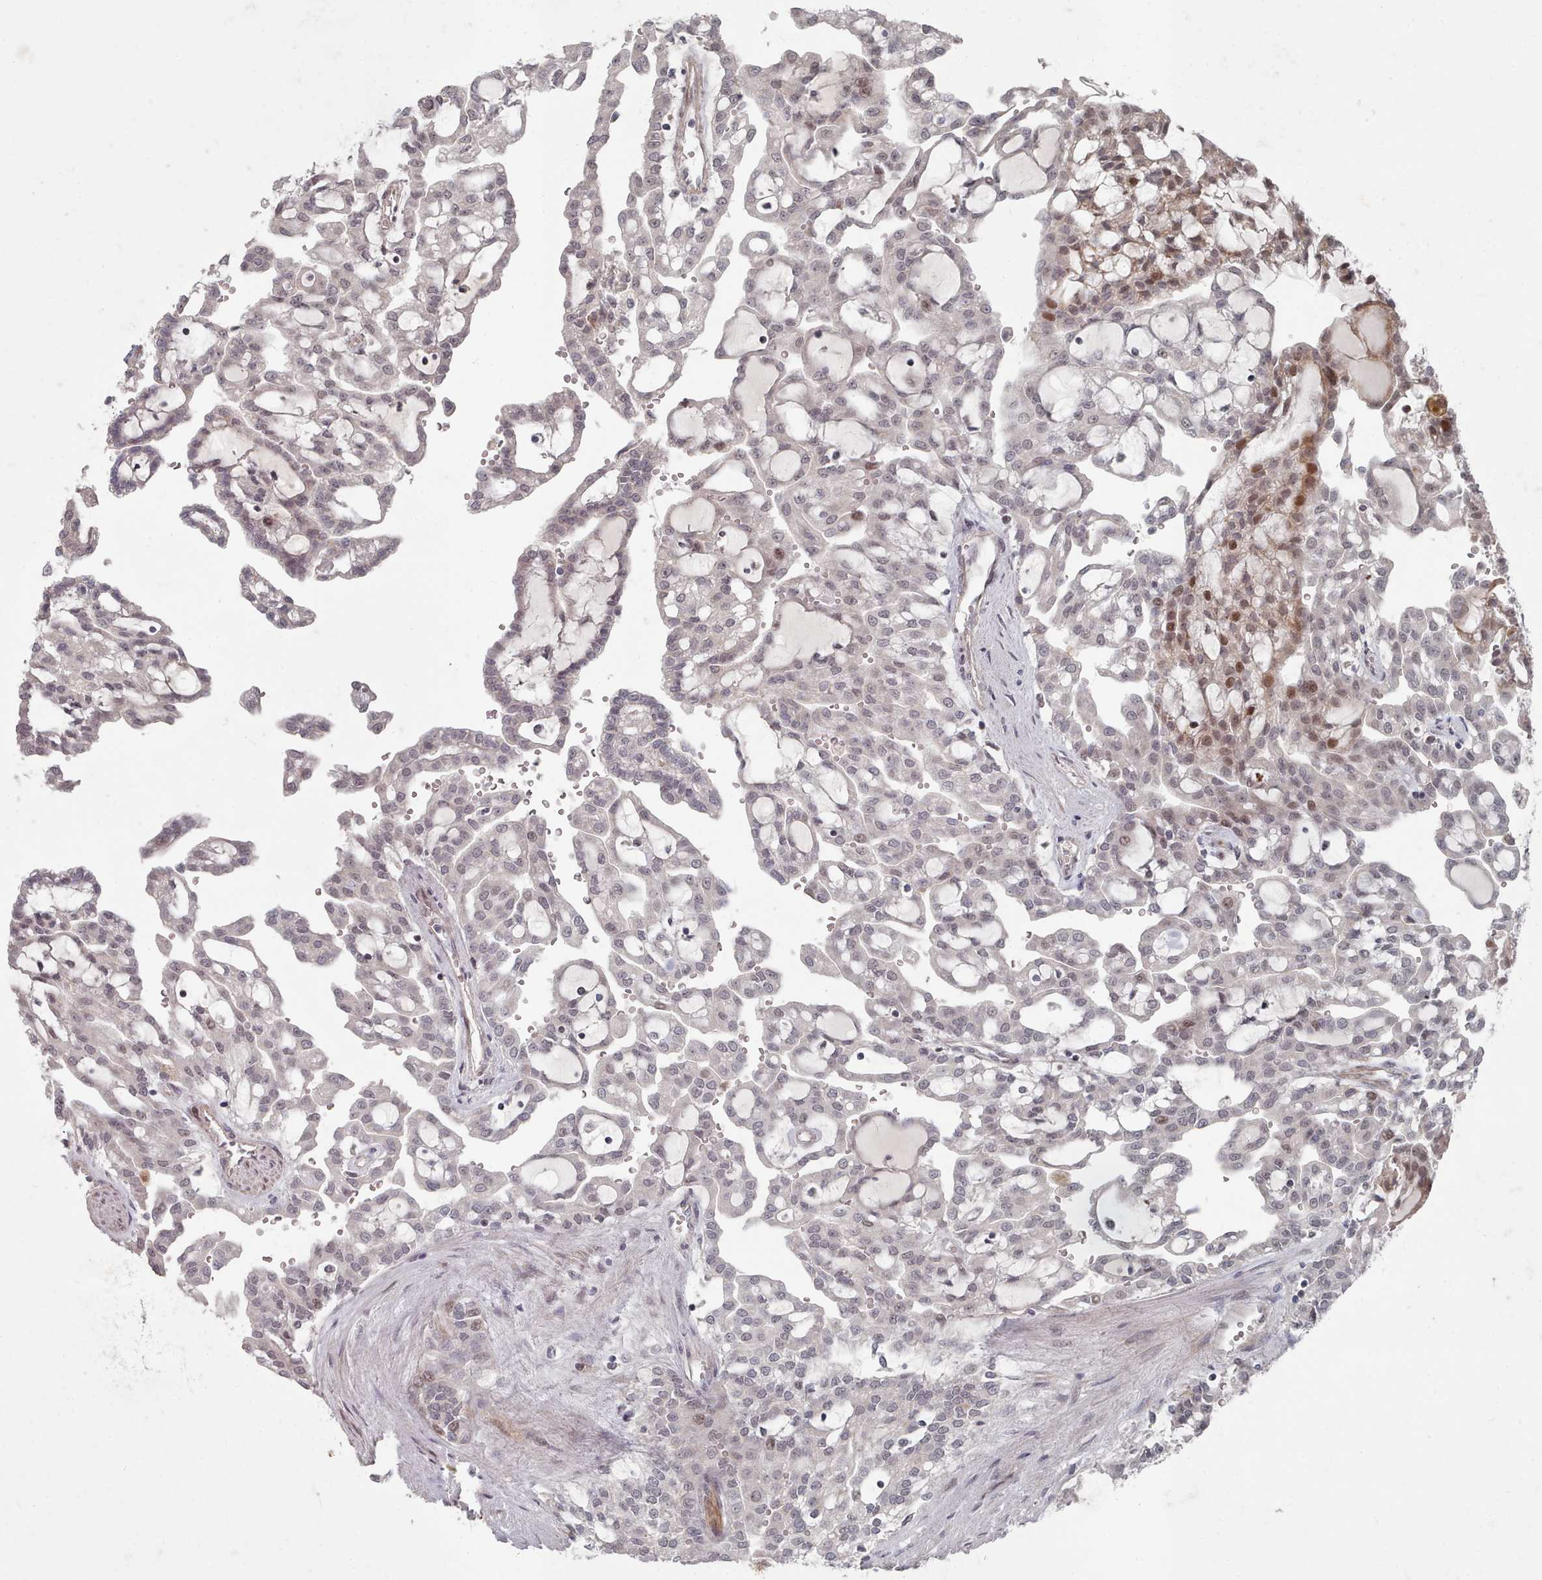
{"staining": {"intensity": "negative", "quantity": "none", "location": "none"}, "tissue": "renal cancer", "cell_type": "Tumor cells", "image_type": "cancer", "snomed": [{"axis": "morphology", "description": "Adenocarcinoma, NOS"}, {"axis": "topography", "description": "Kidney"}], "caption": "Immunohistochemistry (IHC) photomicrograph of renal cancer stained for a protein (brown), which demonstrates no positivity in tumor cells.", "gene": "CPSF4", "patient": {"sex": "male", "age": 63}}